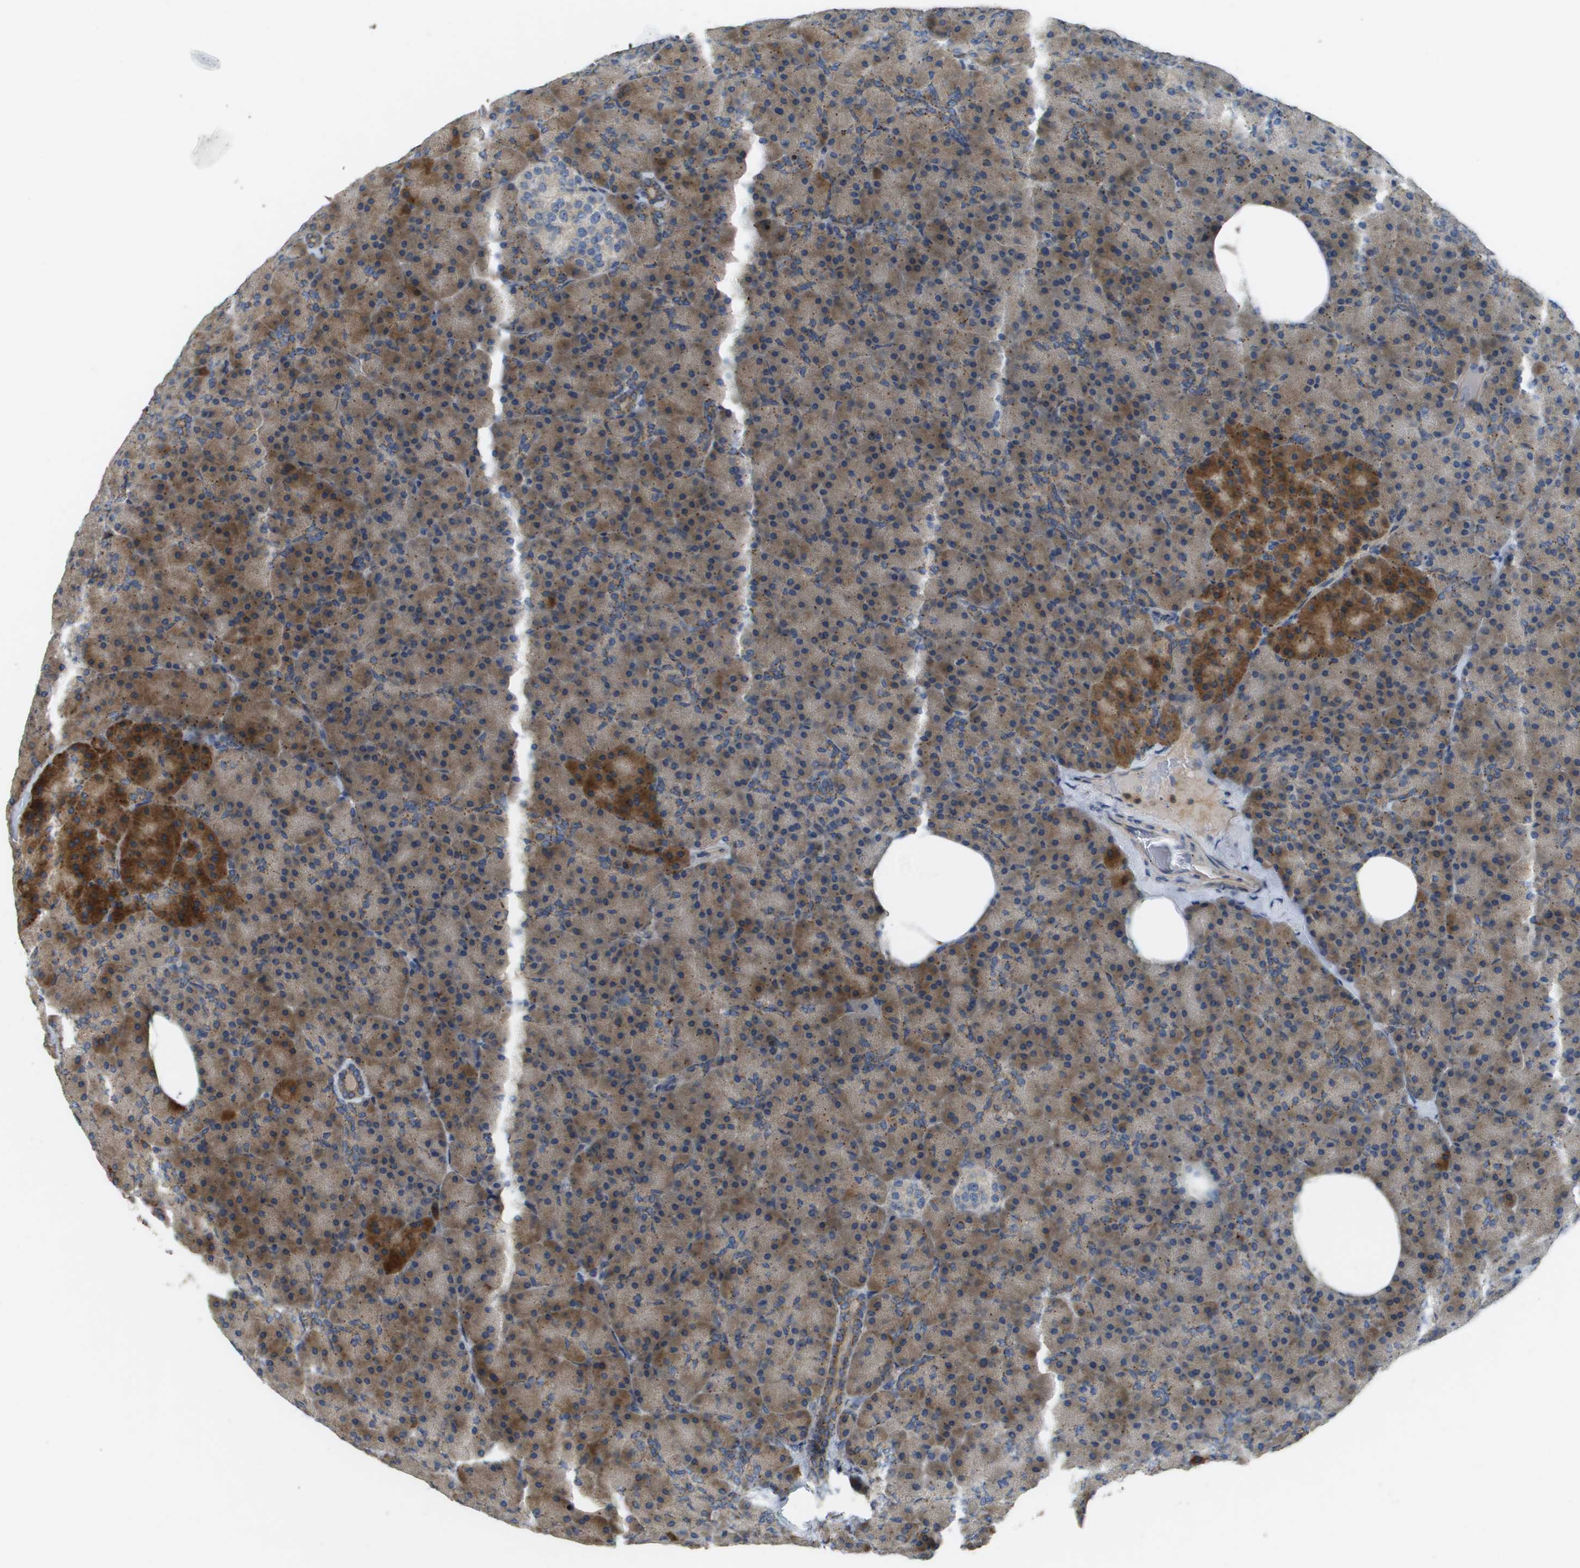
{"staining": {"intensity": "strong", "quantity": ">75%", "location": "cytoplasmic/membranous"}, "tissue": "pancreas", "cell_type": "Exocrine glandular cells", "image_type": "normal", "snomed": [{"axis": "morphology", "description": "Normal tissue, NOS"}, {"axis": "topography", "description": "Pancreas"}], "caption": "Protein positivity by IHC reveals strong cytoplasmic/membranous staining in about >75% of exocrine glandular cells in benign pancreas.", "gene": "CASP10", "patient": {"sex": "female", "age": 35}}